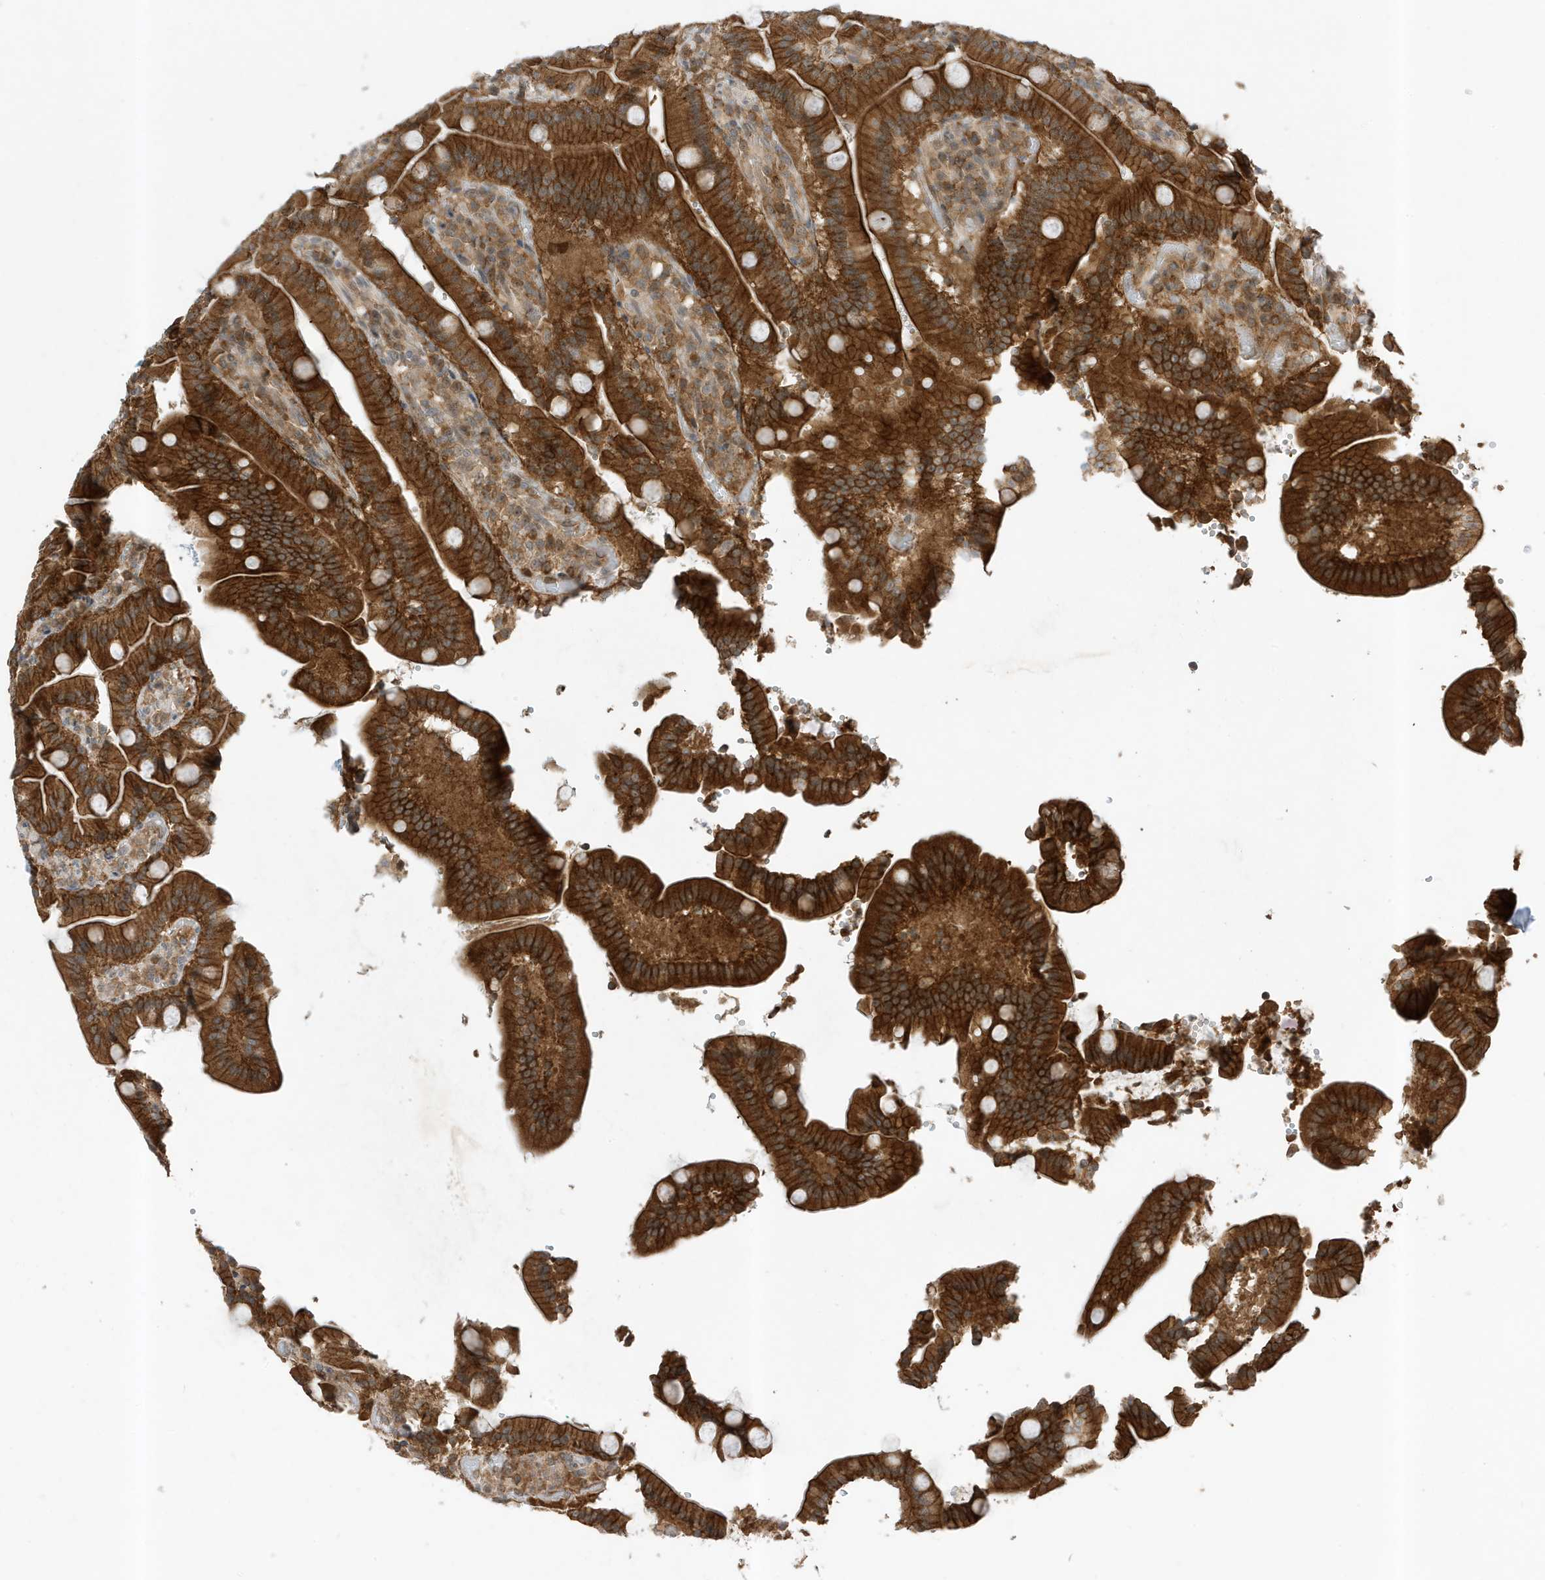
{"staining": {"intensity": "strong", "quantity": ">75%", "location": "cytoplasmic/membranous"}, "tissue": "duodenum", "cell_type": "Glandular cells", "image_type": "normal", "snomed": [{"axis": "morphology", "description": "Normal tissue, NOS"}, {"axis": "topography", "description": "Duodenum"}], "caption": "Immunohistochemical staining of unremarkable human duodenum shows >75% levels of strong cytoplasmic/membranous protein expression in approximately >75% of glandular cells. (Stains: DAB in brown, nuclei in blue, Microscopy: brightfield microscopy at high magnification).", "gene": "MAST3", "patient": {"sex": "female", "age": 62}}